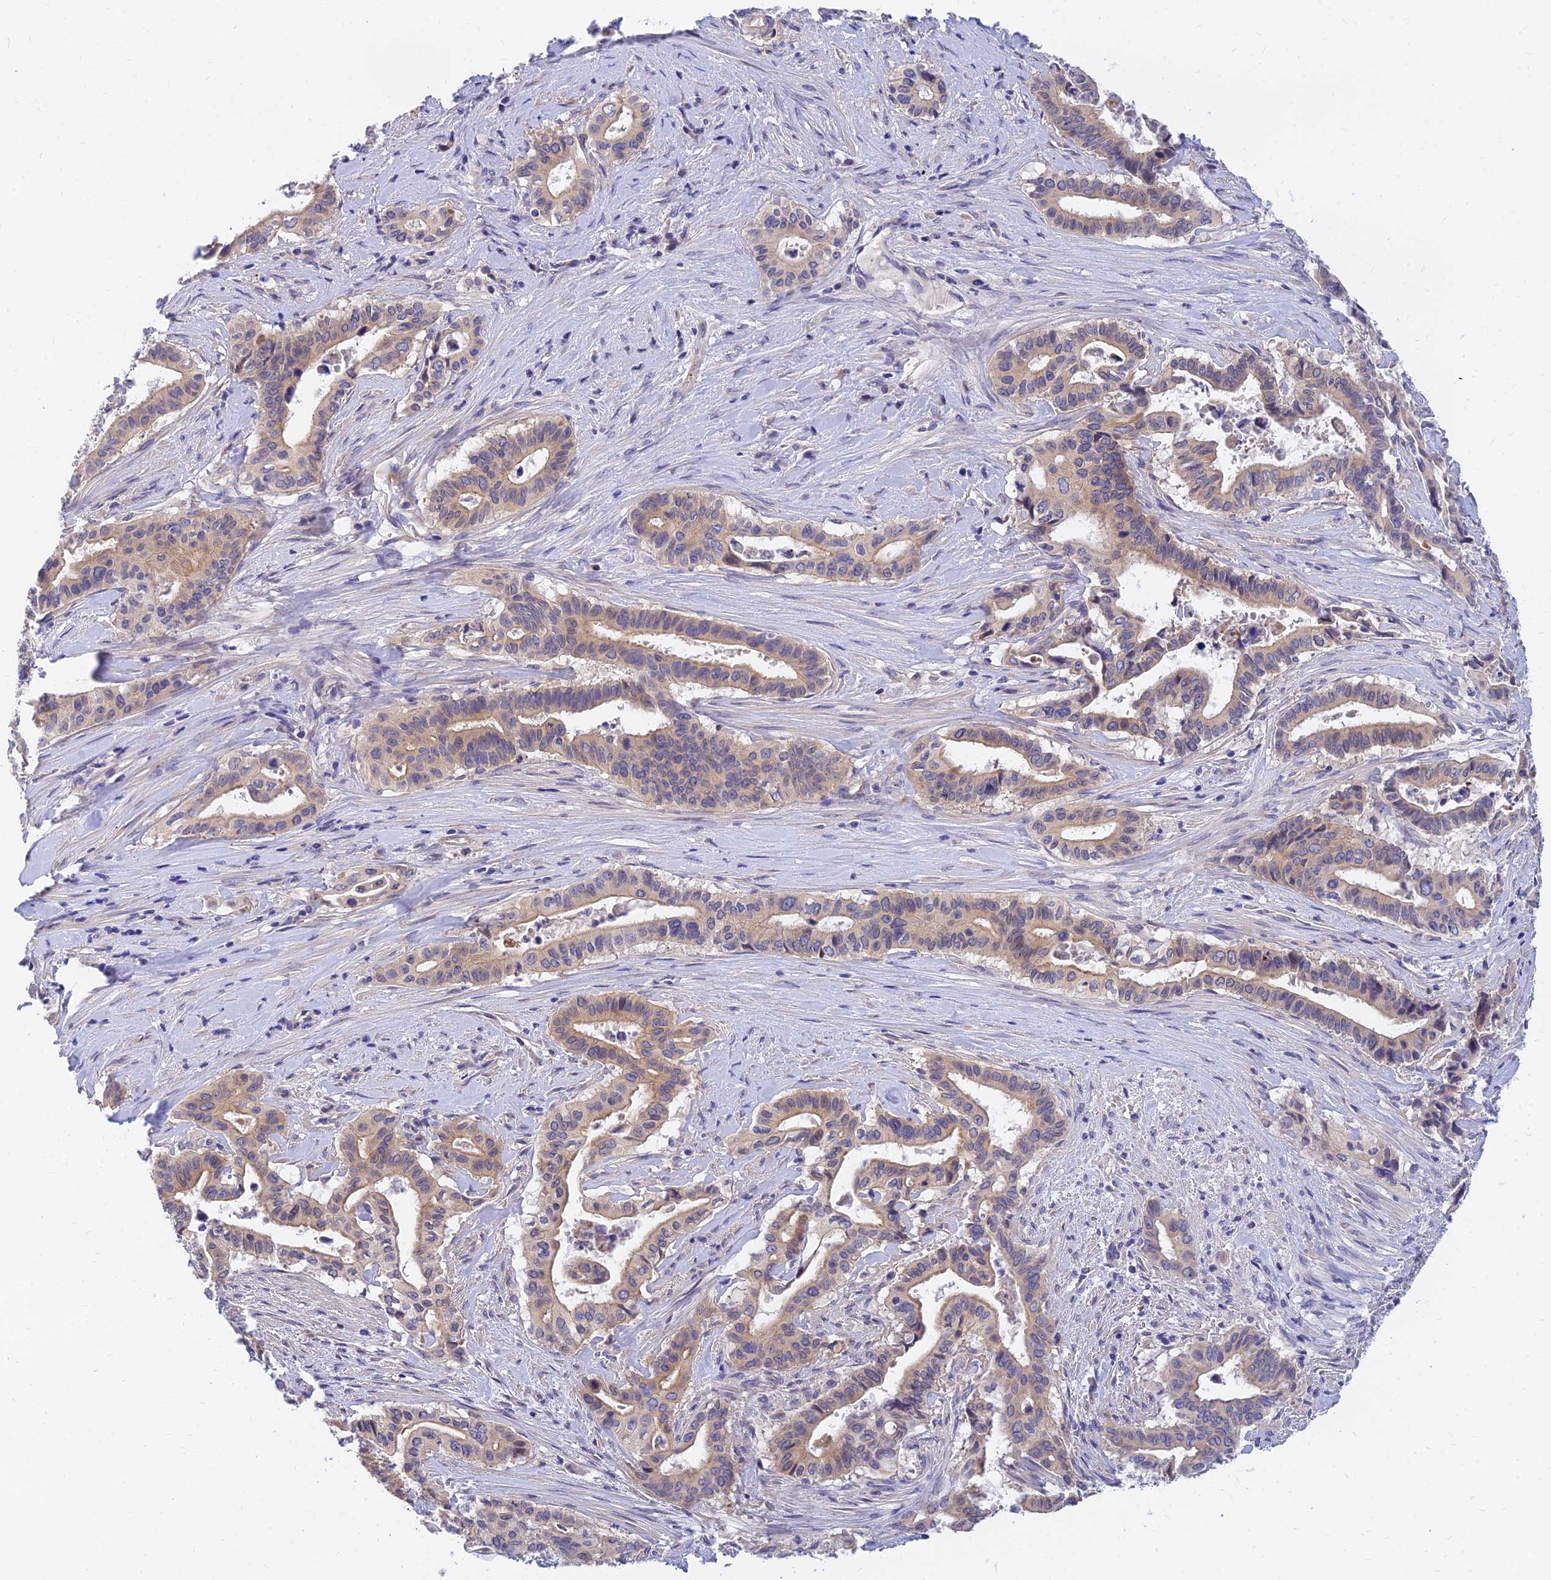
{"staining": {"intensity": "weak", "quantity": "25%-75%", "location": "cytoplasmic/membranous"}, "tissue": "pancreatic cancer", "cell_type": "Tumor cells", "image_type": "cancer", "snomed": [{"axis": "morphology", "description": "Adenocarcinoma, NOS"}, {"axis": "topography", "description": "Pancreas"}], "caption": "Weak cytoplasmic/membranous positivity for a protein is appreciated in about 25%-75% of tumor cells of pancreatic adenocarcinoma using IHC.", "gene": "ANKS4B", "patient": {"sex": "female", "age": 77}}